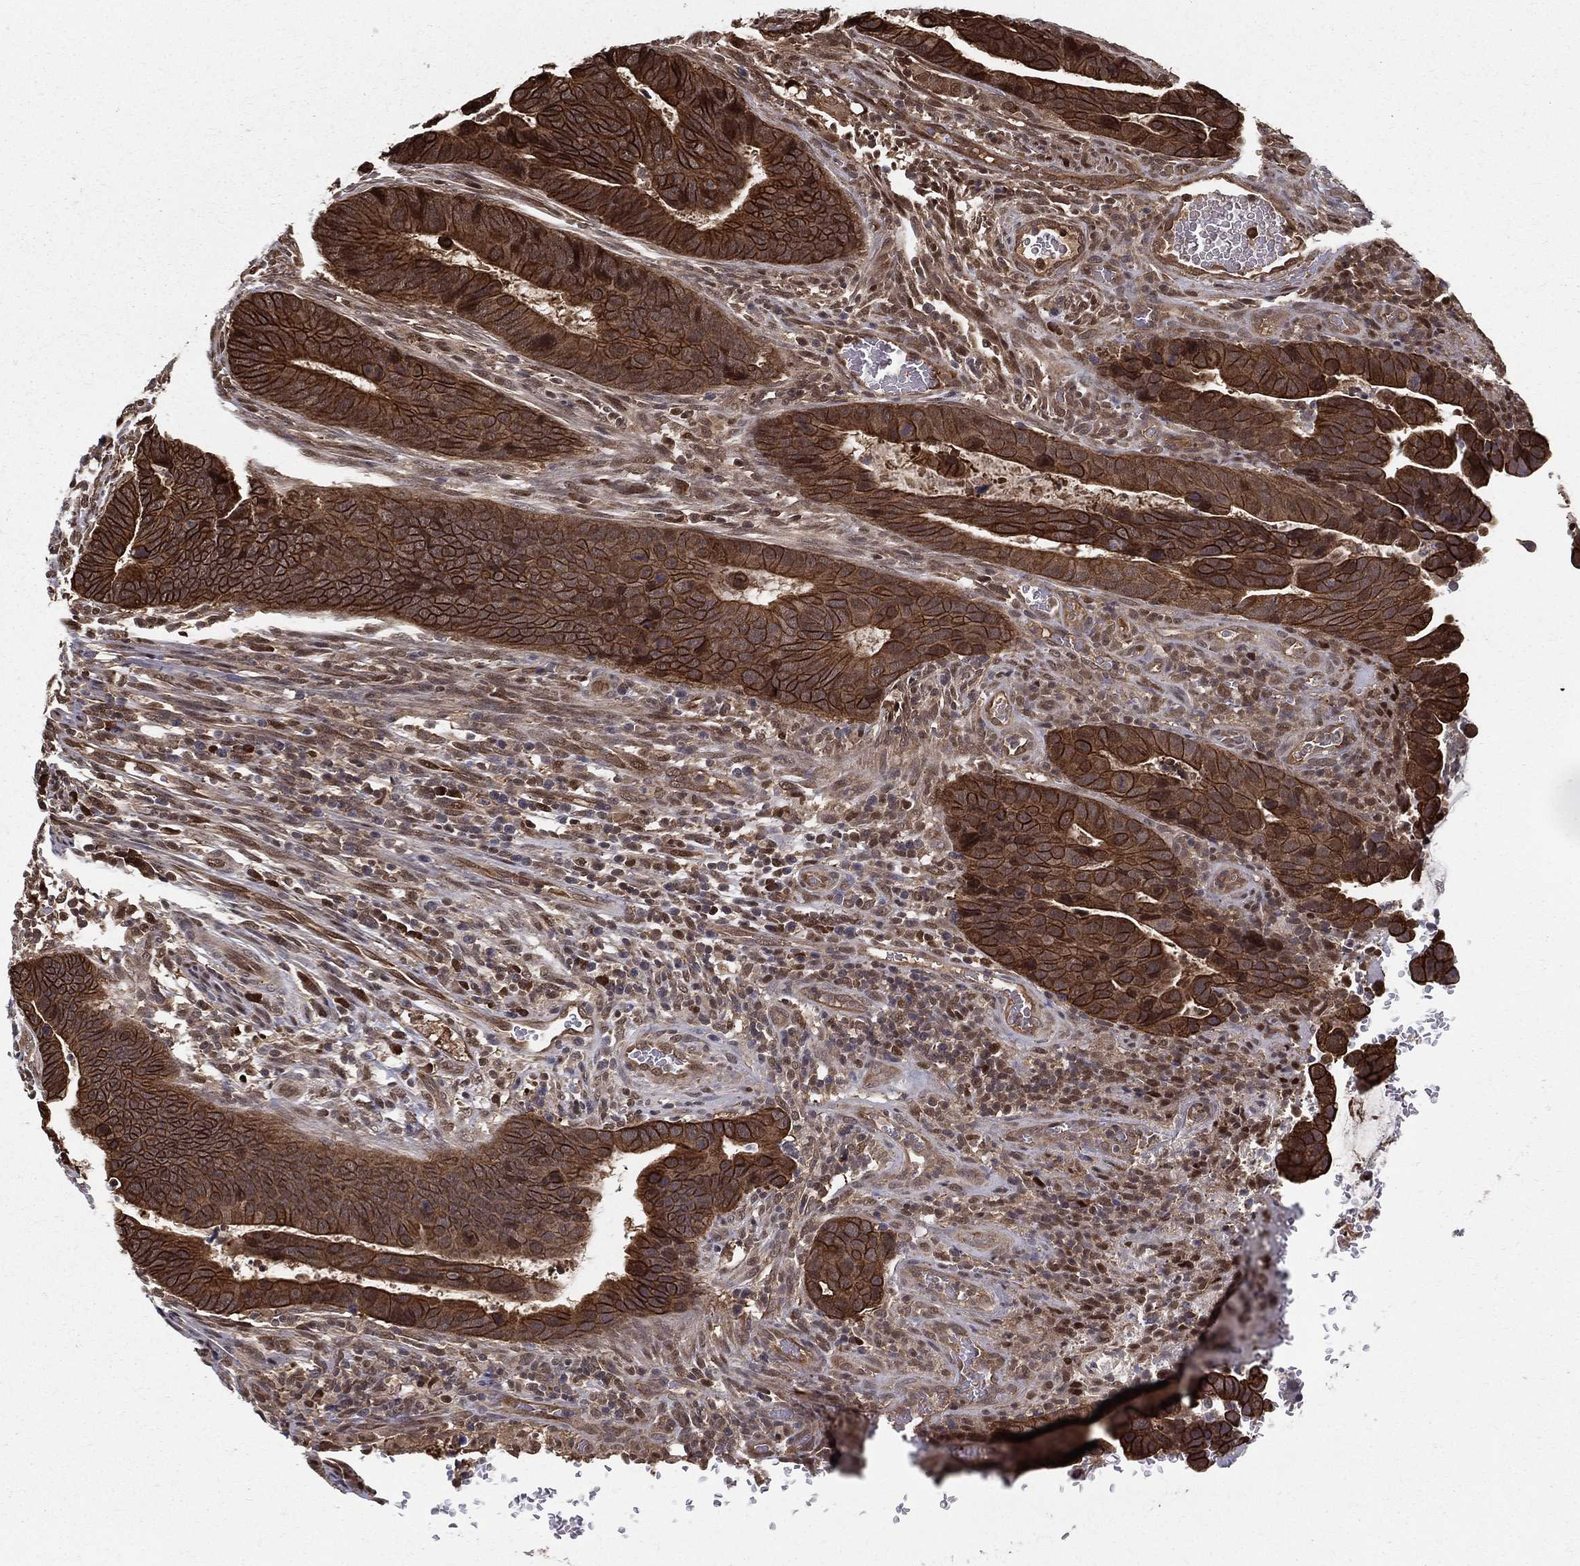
{"staining": {"intensity": "strong", "quantity": ">75%", "location": "cytoplasmic/membranous"}, "tissue": "colorectal cancer", "cell_type": "Tumor cells", "image_type": "cancer", "snomed": [{"axis": "morphology", "description": "Adenocarcinoma, NOS"}, {"axis": "topography", "description": "Colon"}], "caption": "A brown stain highlights strong cytoplasmic/membranous staining of a protein in colorectal adenocarcinoma tumor cells. (Brightfield microscopy of DAB IHC at high magnification).", "gene": "SLC6A6", "patient": {"sex": "female", "age": 56}}